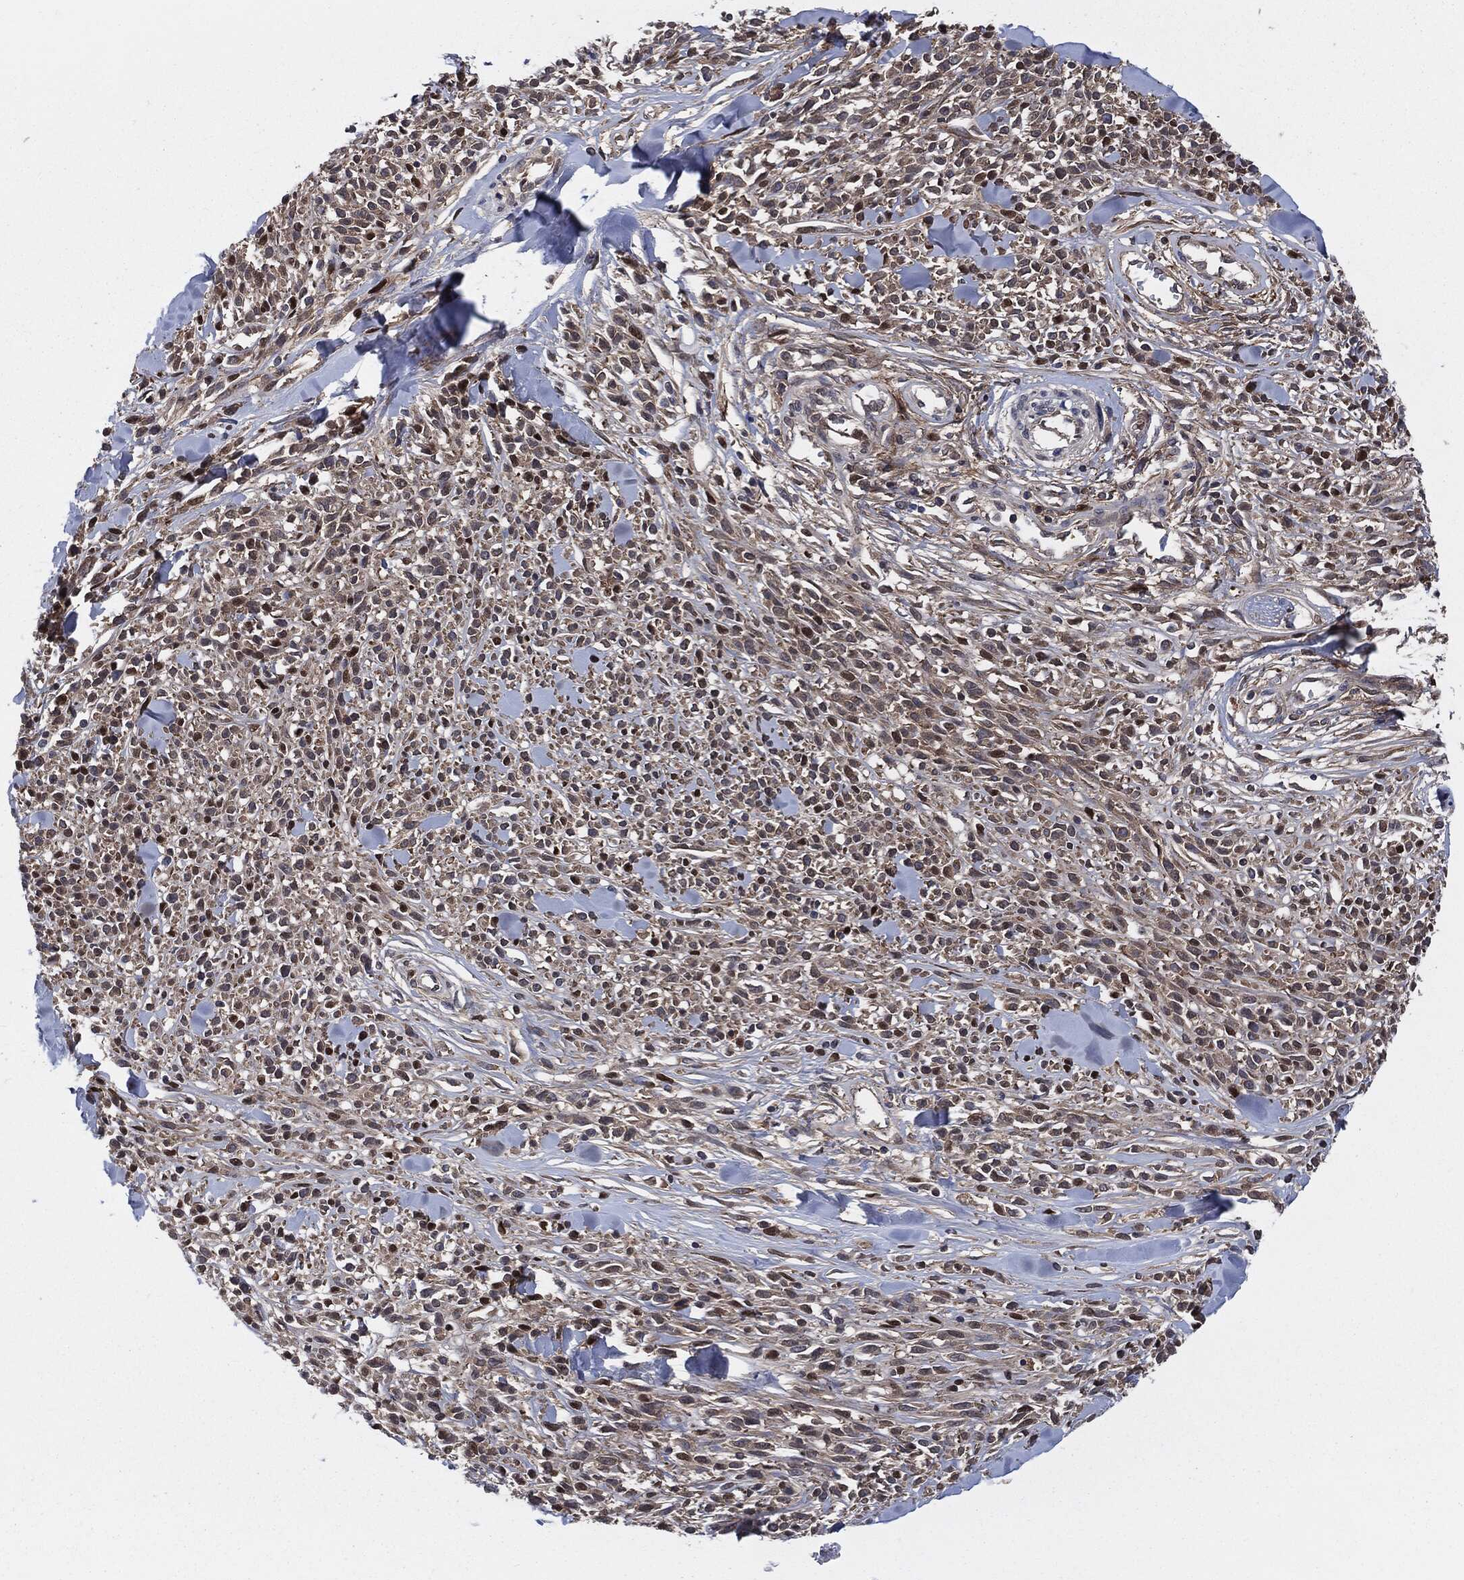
{"staining": {"intensity": "moderate", "quantity": "<25%", "location": "cytoplasmic/membranous,nuclear"}, "tissue": "melanoma", "cell_type": "Tumor cells", "image_type": "cancer", "snomed": [{"axis": "morphology", "description": "Malignant melanoma, NOS"}, {"axis": "topography", "description": "Skin"}, {"axis": "topography", "description": "Skin of trunk"}], "caption": "This is an image of immunohistochemistry staining of melanoma, which shows moderate staining in the cytoplasmic/membranous and nuclear of tumor cells.", "gene": "XPNPEP1", "patient": {"sex": "male", "age": 74}}